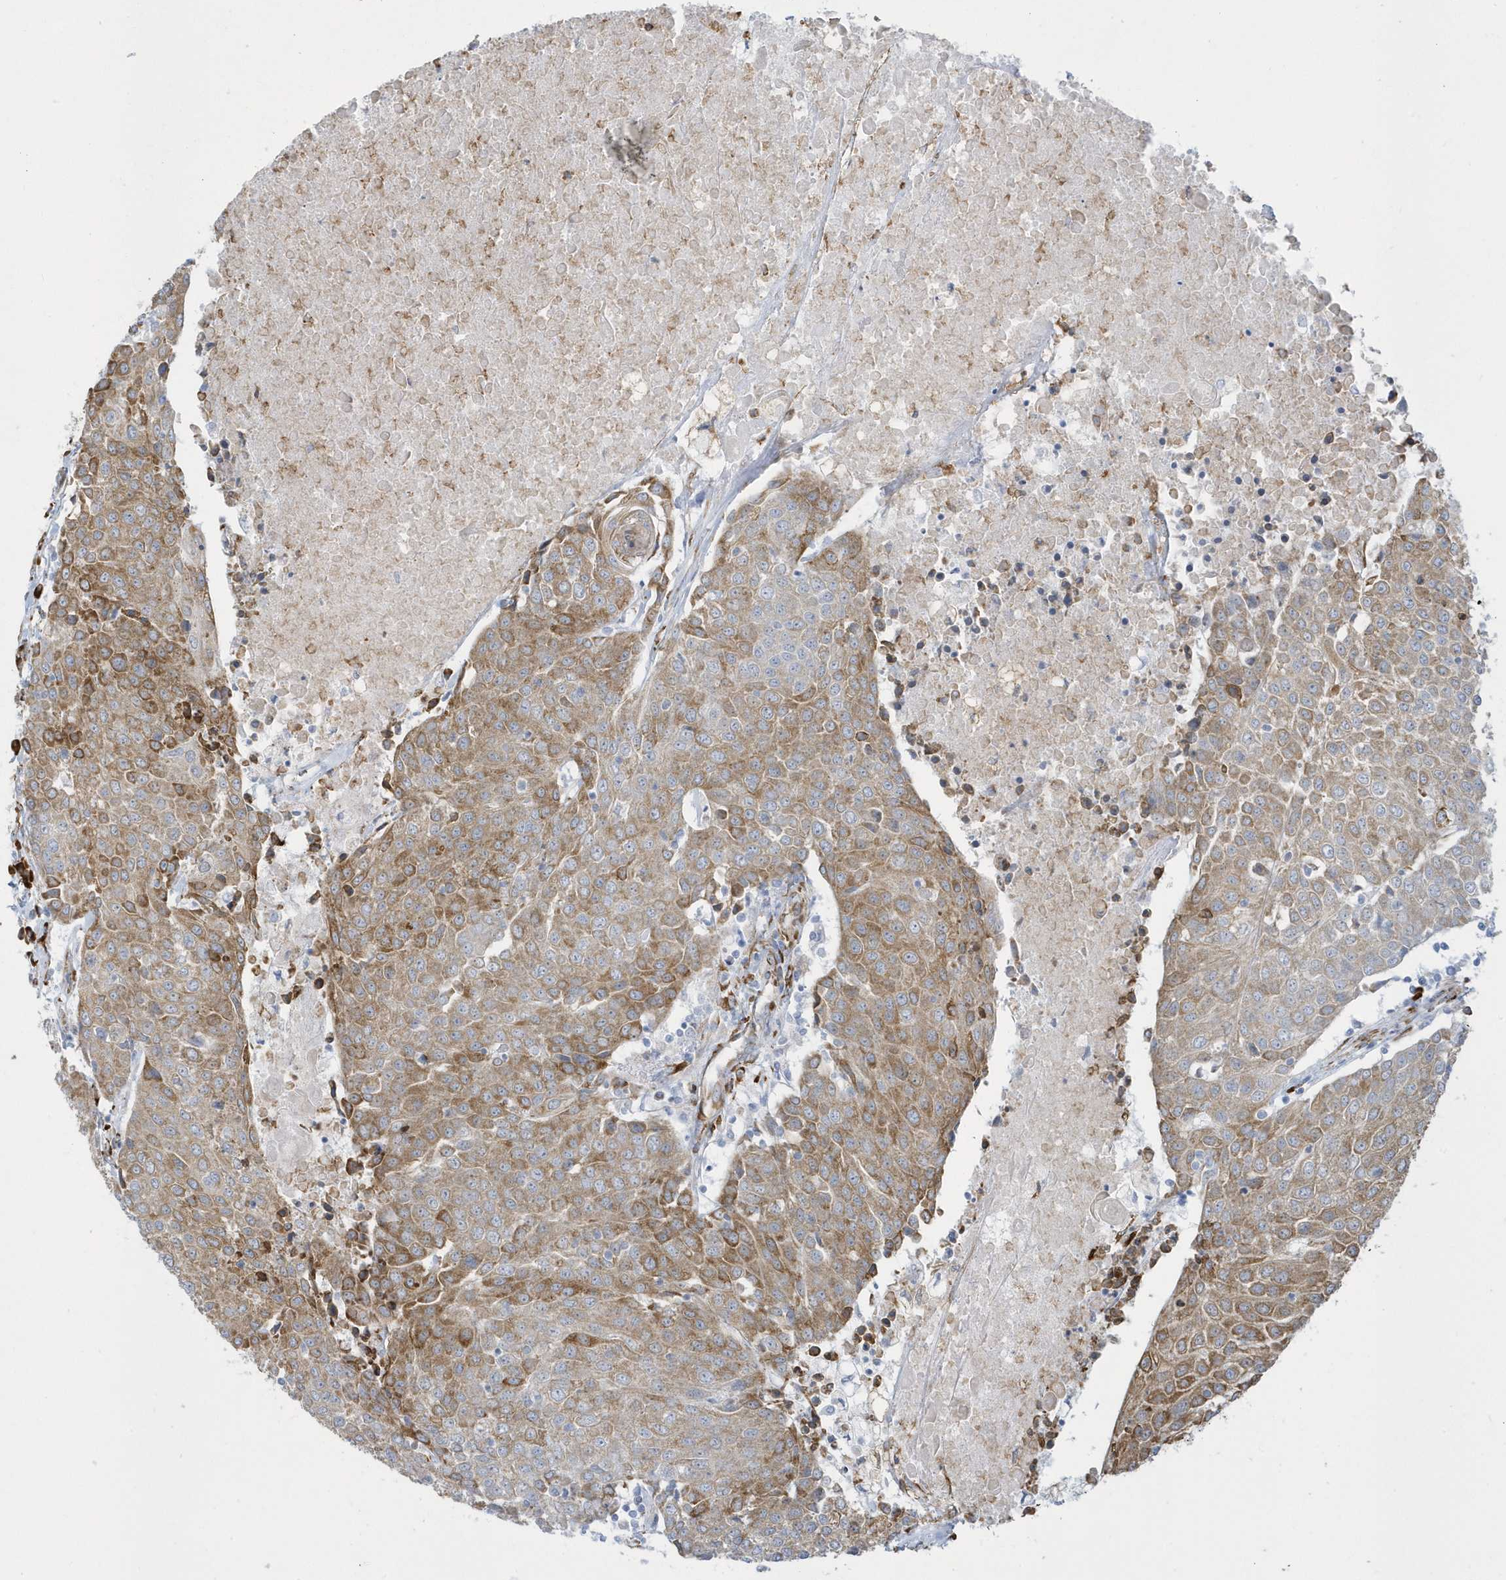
{"staining": {"intensity": "moderate", "quantity": ">75%", "location": "cytoplasmic/membranous"}, "tissue": "urothelial cancer", "cell_type": "Tumor cells", "image_type": "cancer", "snomed": [{"axis": "morphology", "description": "Urothelial carcinoma, High grade"}, {"axis": "topography", "description": "Urinary bladder"}], "caption": "Urothelial cancer stained with a brown dye exhibits moderate cytoplasmic/membranous positive expression in approximately >75% of tumor cells.", "gene": "DCAF1", "patient": {"sex": "female", "age": 85}}